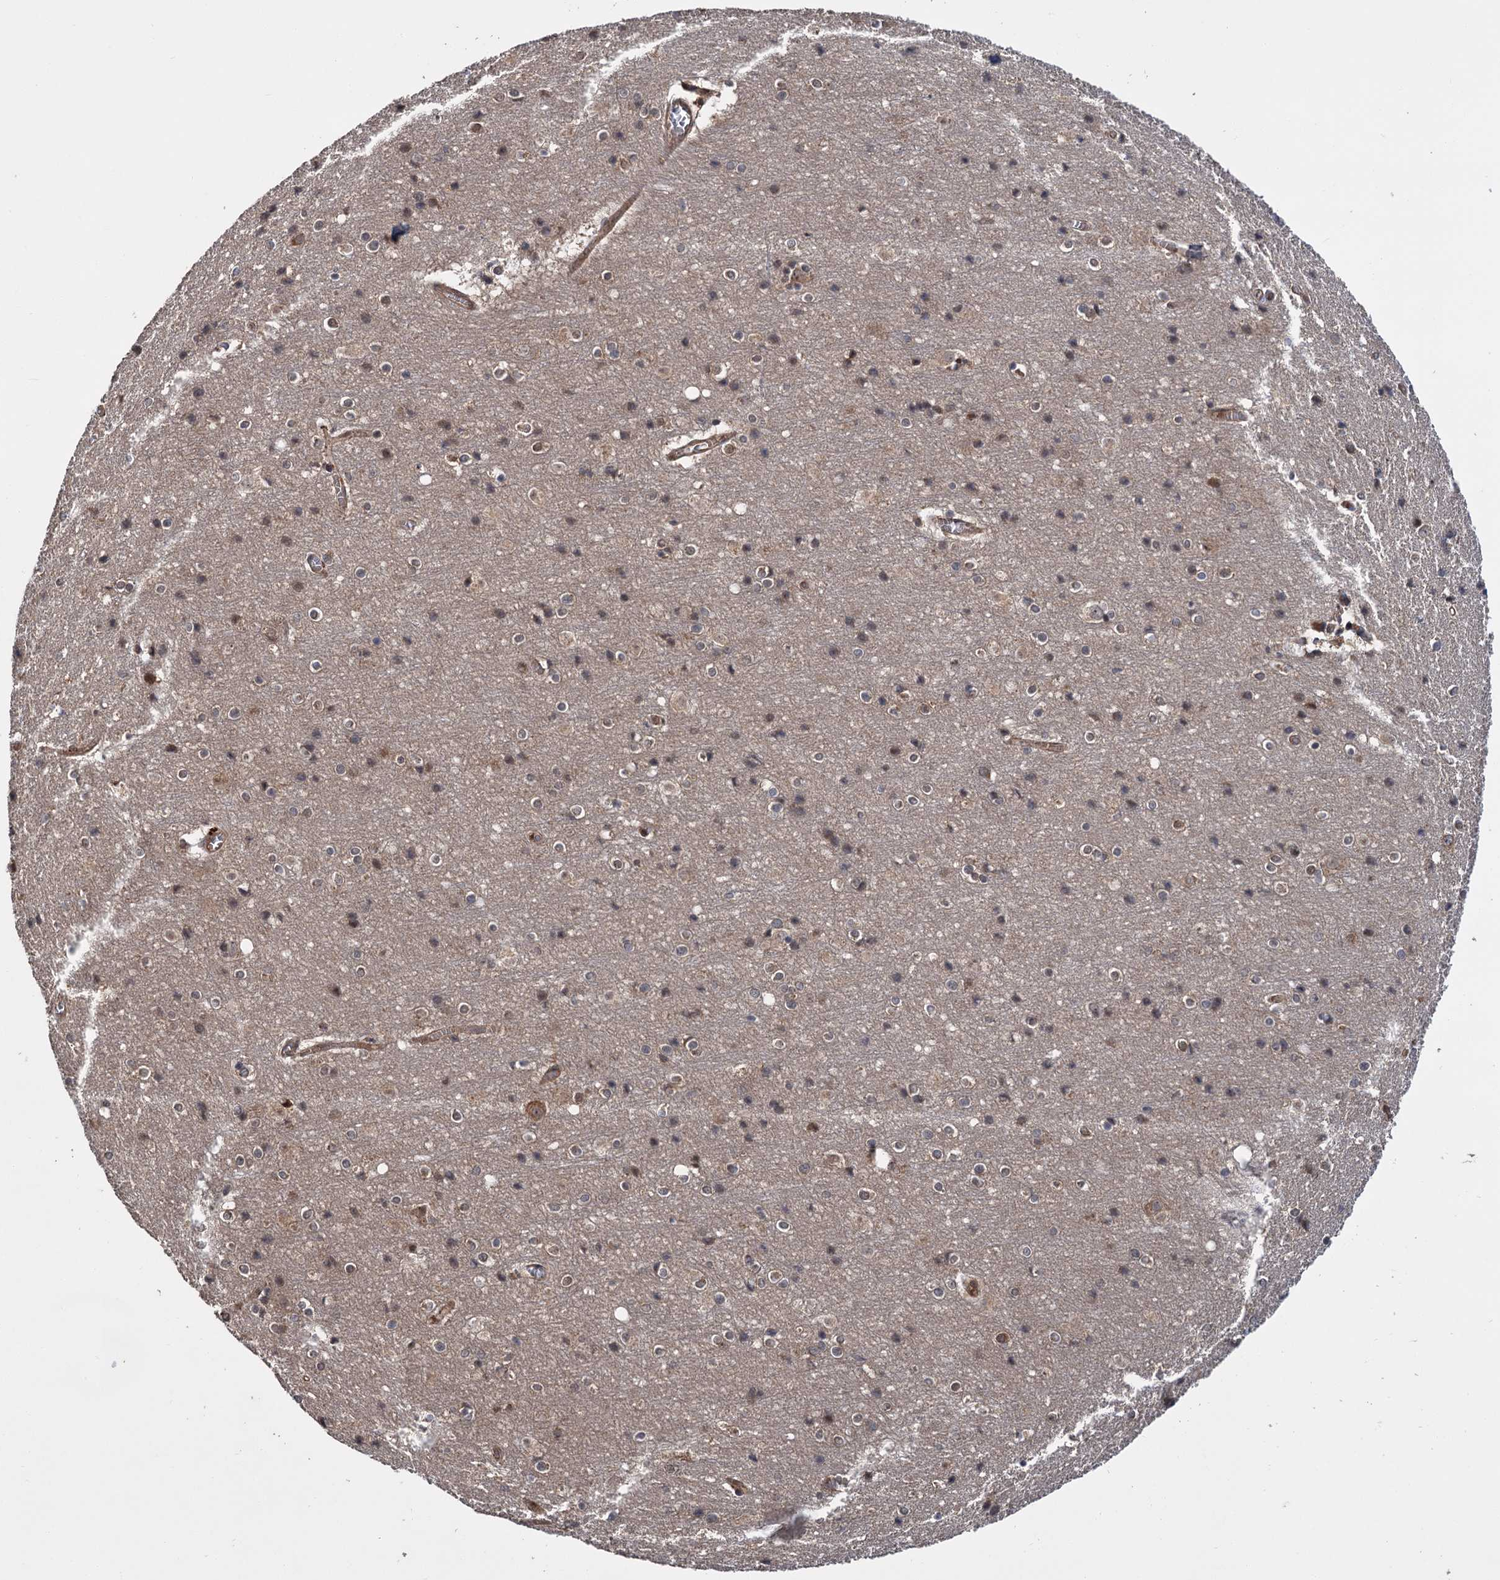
{"staining": {"intensity": "moderate", "quantity": ">75%", "location": "cytoplasmic/membranous"}, "tissue": "cerebral cortex", "cell_type": "Endothelial cells", "image_type": "normal", "snomed": [{"axis": "morphology", "description": "Normal tissue, NOS"}, {"axis": "topography", "description": "Cerebral cortex"}], "caption": "This image demonstrates immunohistochemistry (IHC) staining of unremarkable cerebral cortex, with medium moderate cytoplasmic/membranous expression in about >75% of endothelial cells.", "gene": "KANSL2", "patient": {"sex": "male", "age": 54}}